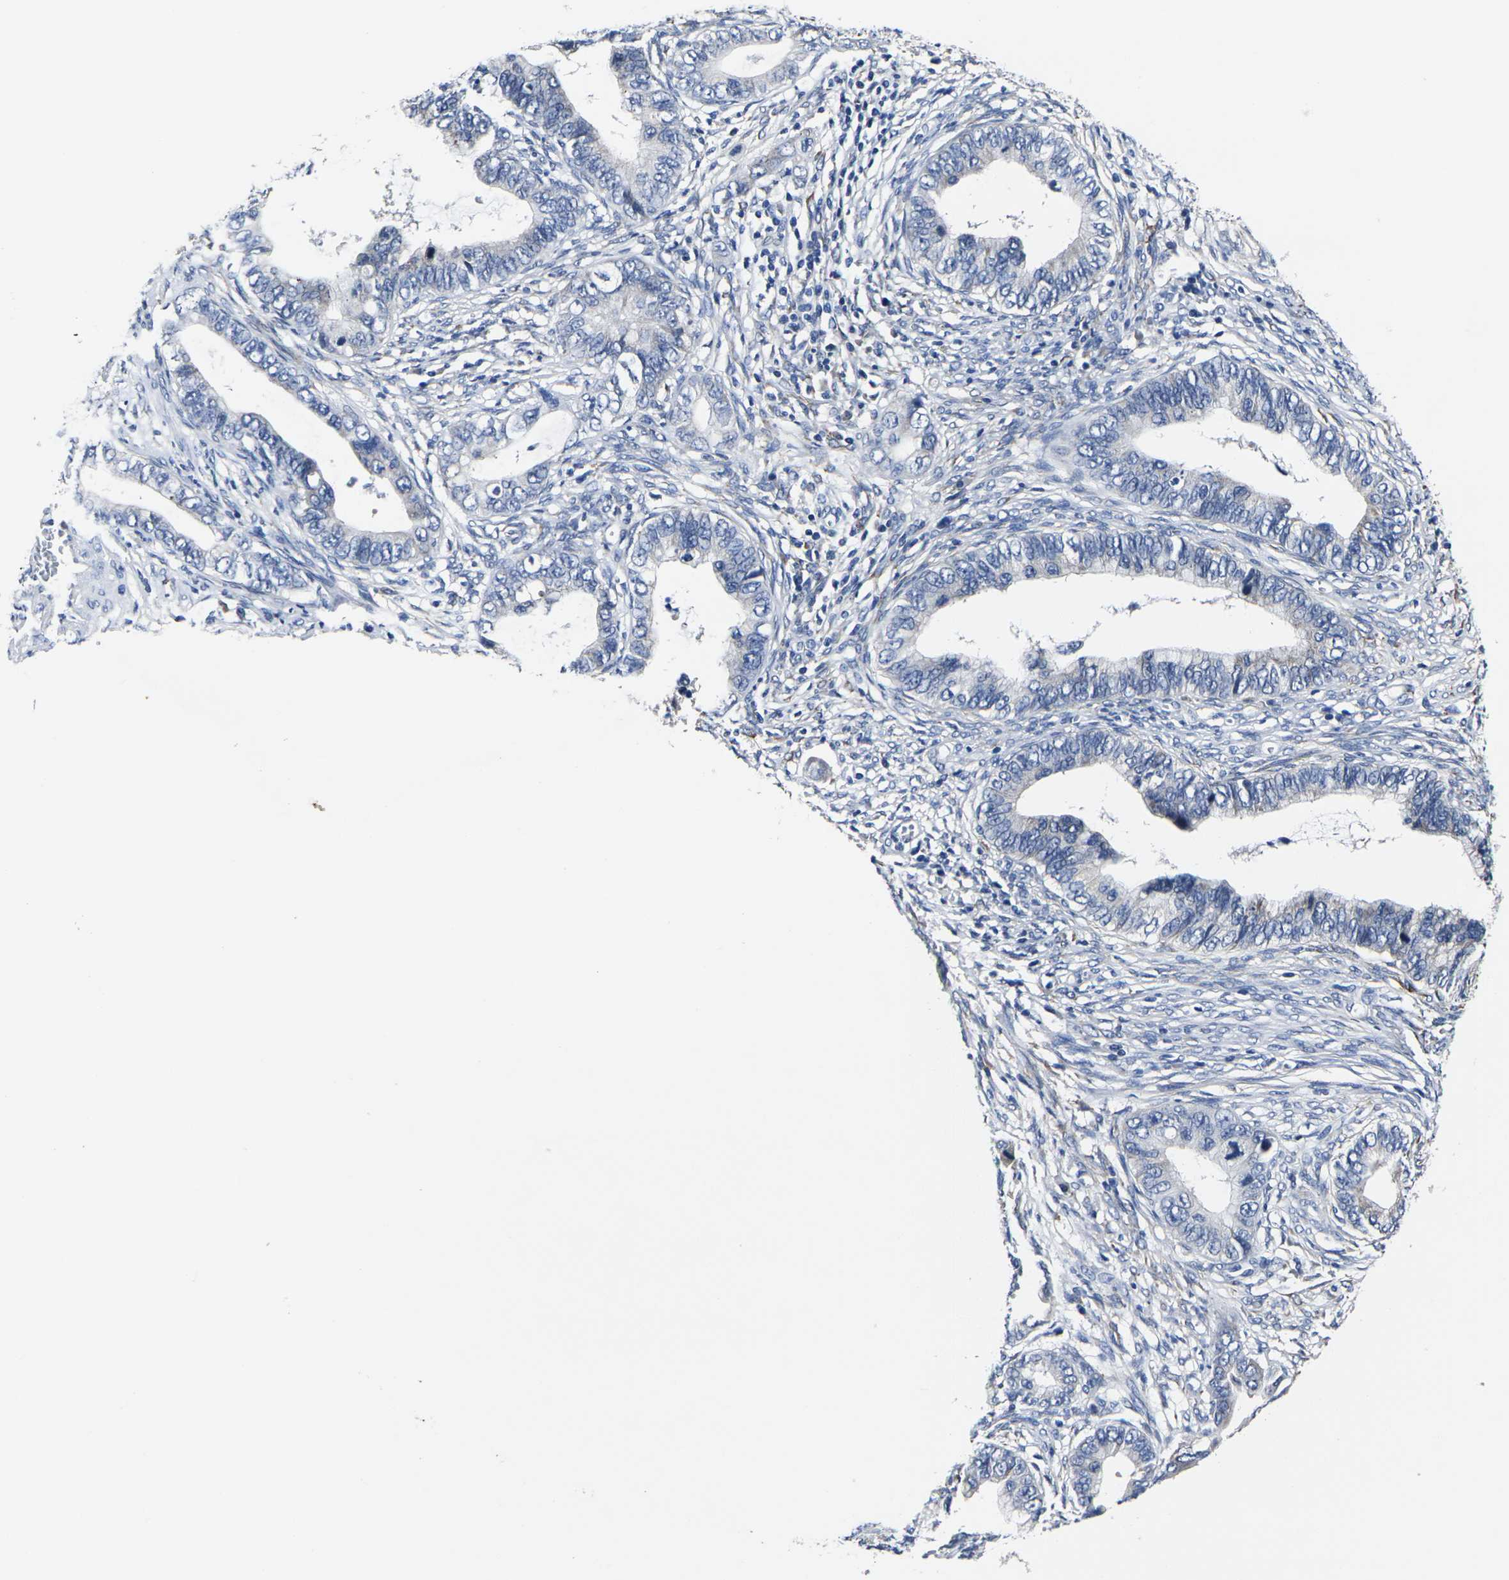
{"staining": {"intensity": "negative", "quantity": "none", "location": "none"}, "tissue": "cervical cancer", "cell_type": "Tumor cells", "image_type": "cancer", "snomed": [{"axis": "morphology", "description": "Adenocarcinoma, NOS"}, {"axis": "topography", "description": "Cervix"}], "caption": "High magnification brightfield microscopy of cervical adenocarcinoma stained with DAB (brown) and counterstained with hematoxylin (blue): tumor cells show no significant expression.", "gene": "CYP2C8", "patient": {"sex": "female", "age": 44}}